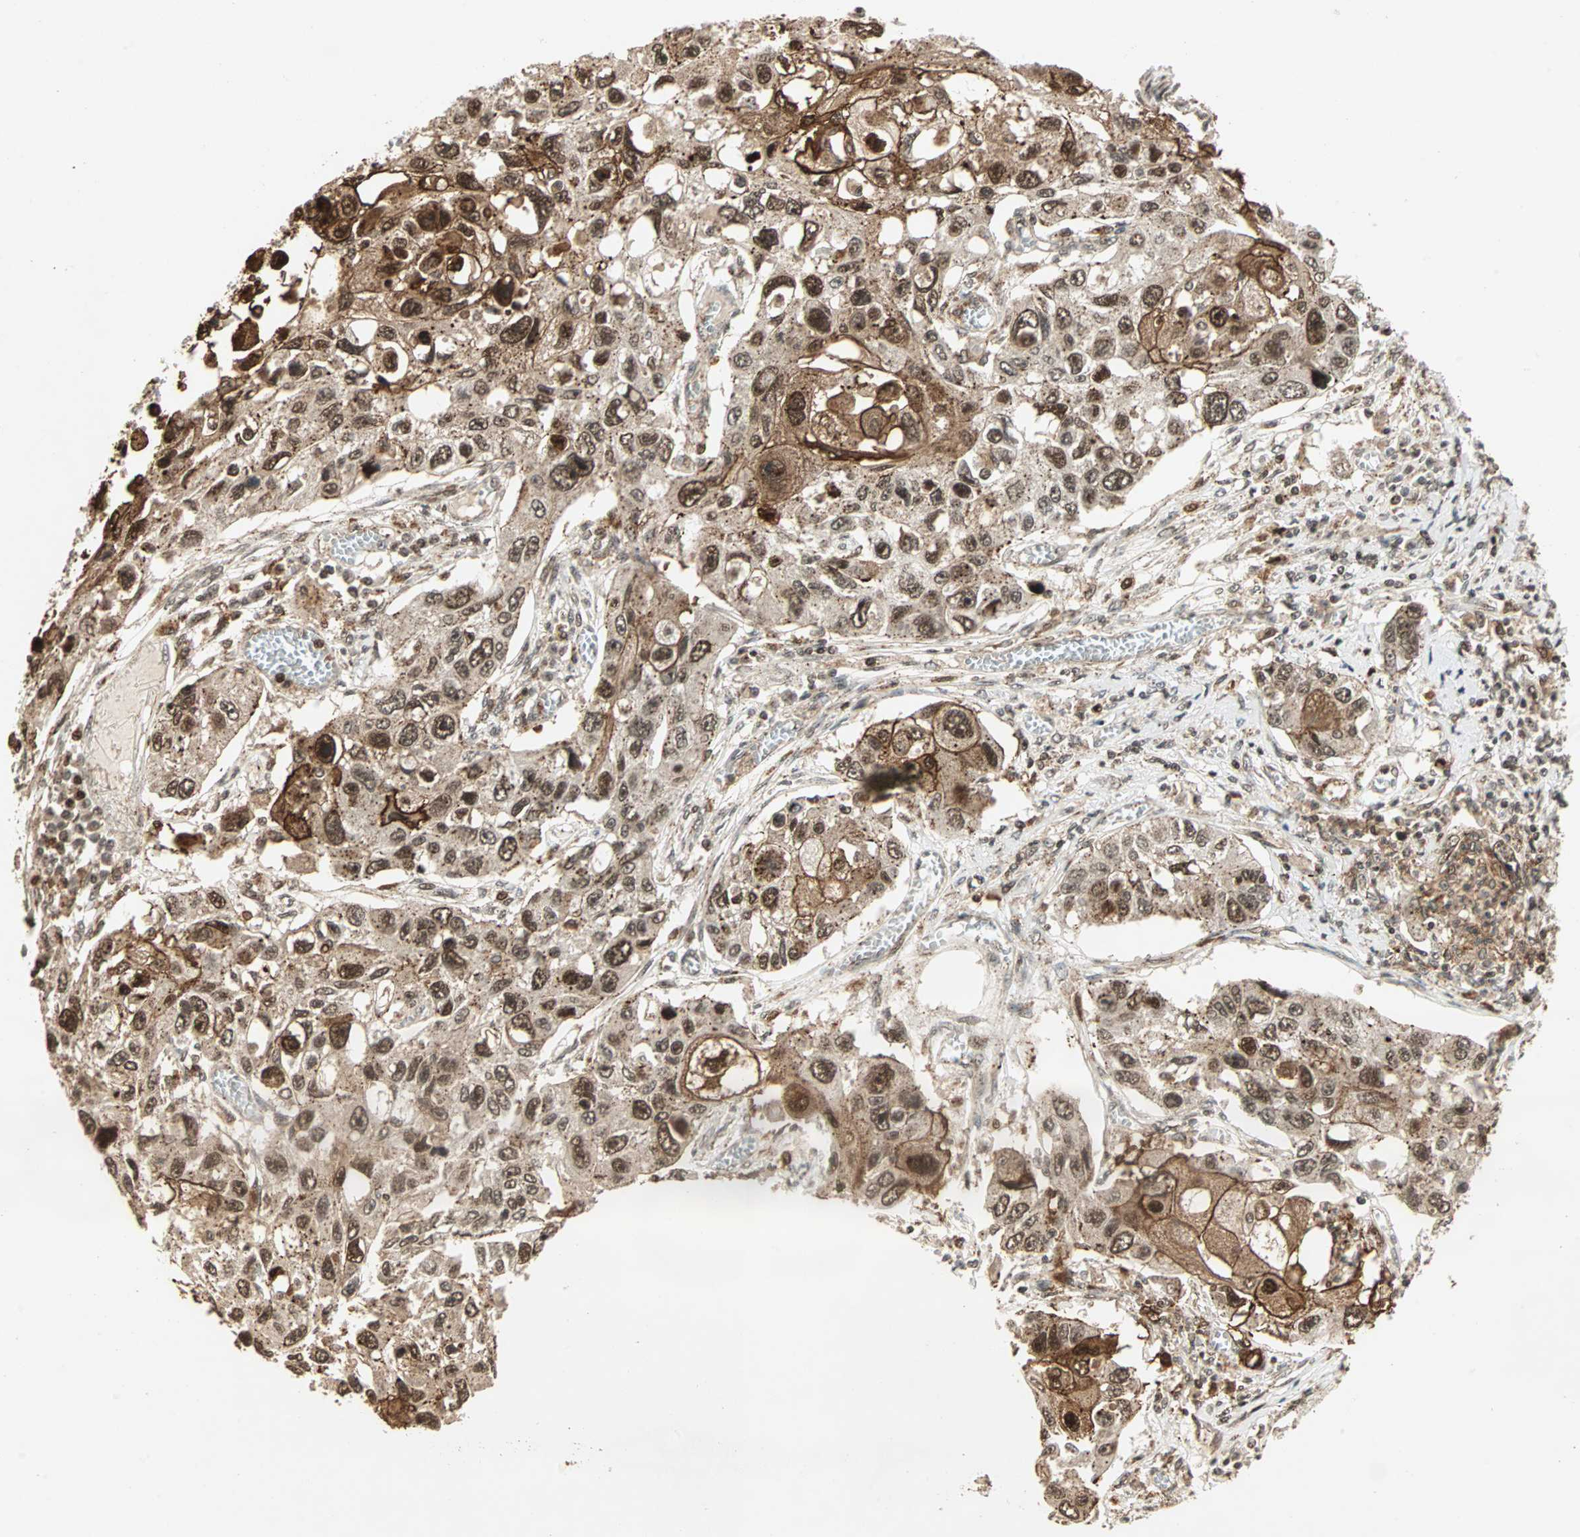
{"staining": {"intensity": "moderate", "quantity": ">75%", "location": "cytoplasmic/membranous,nuclear"}, "tissue": "lung cancer", "cell_type": "Tumor cells", "image_type": "cancer", "snomed": [{"axis": "morphology", "description": "Squamous cell carcinoma, NOS"}, {"axis": "topography", "description": "Lung"}], "caption": "The immunohistochemical stain highlights moderate cytoplasmic/membranous and nuclear positivity in tumor cells of squamous cell carcinoma (lung) tissue. The staining is performed using DAB brown chromogen to label protein expression. The nuclei are counter-stained blue using hematoxylin.", "gene": "ZBED9", "patient": {"sex": "male", "age": 71}}